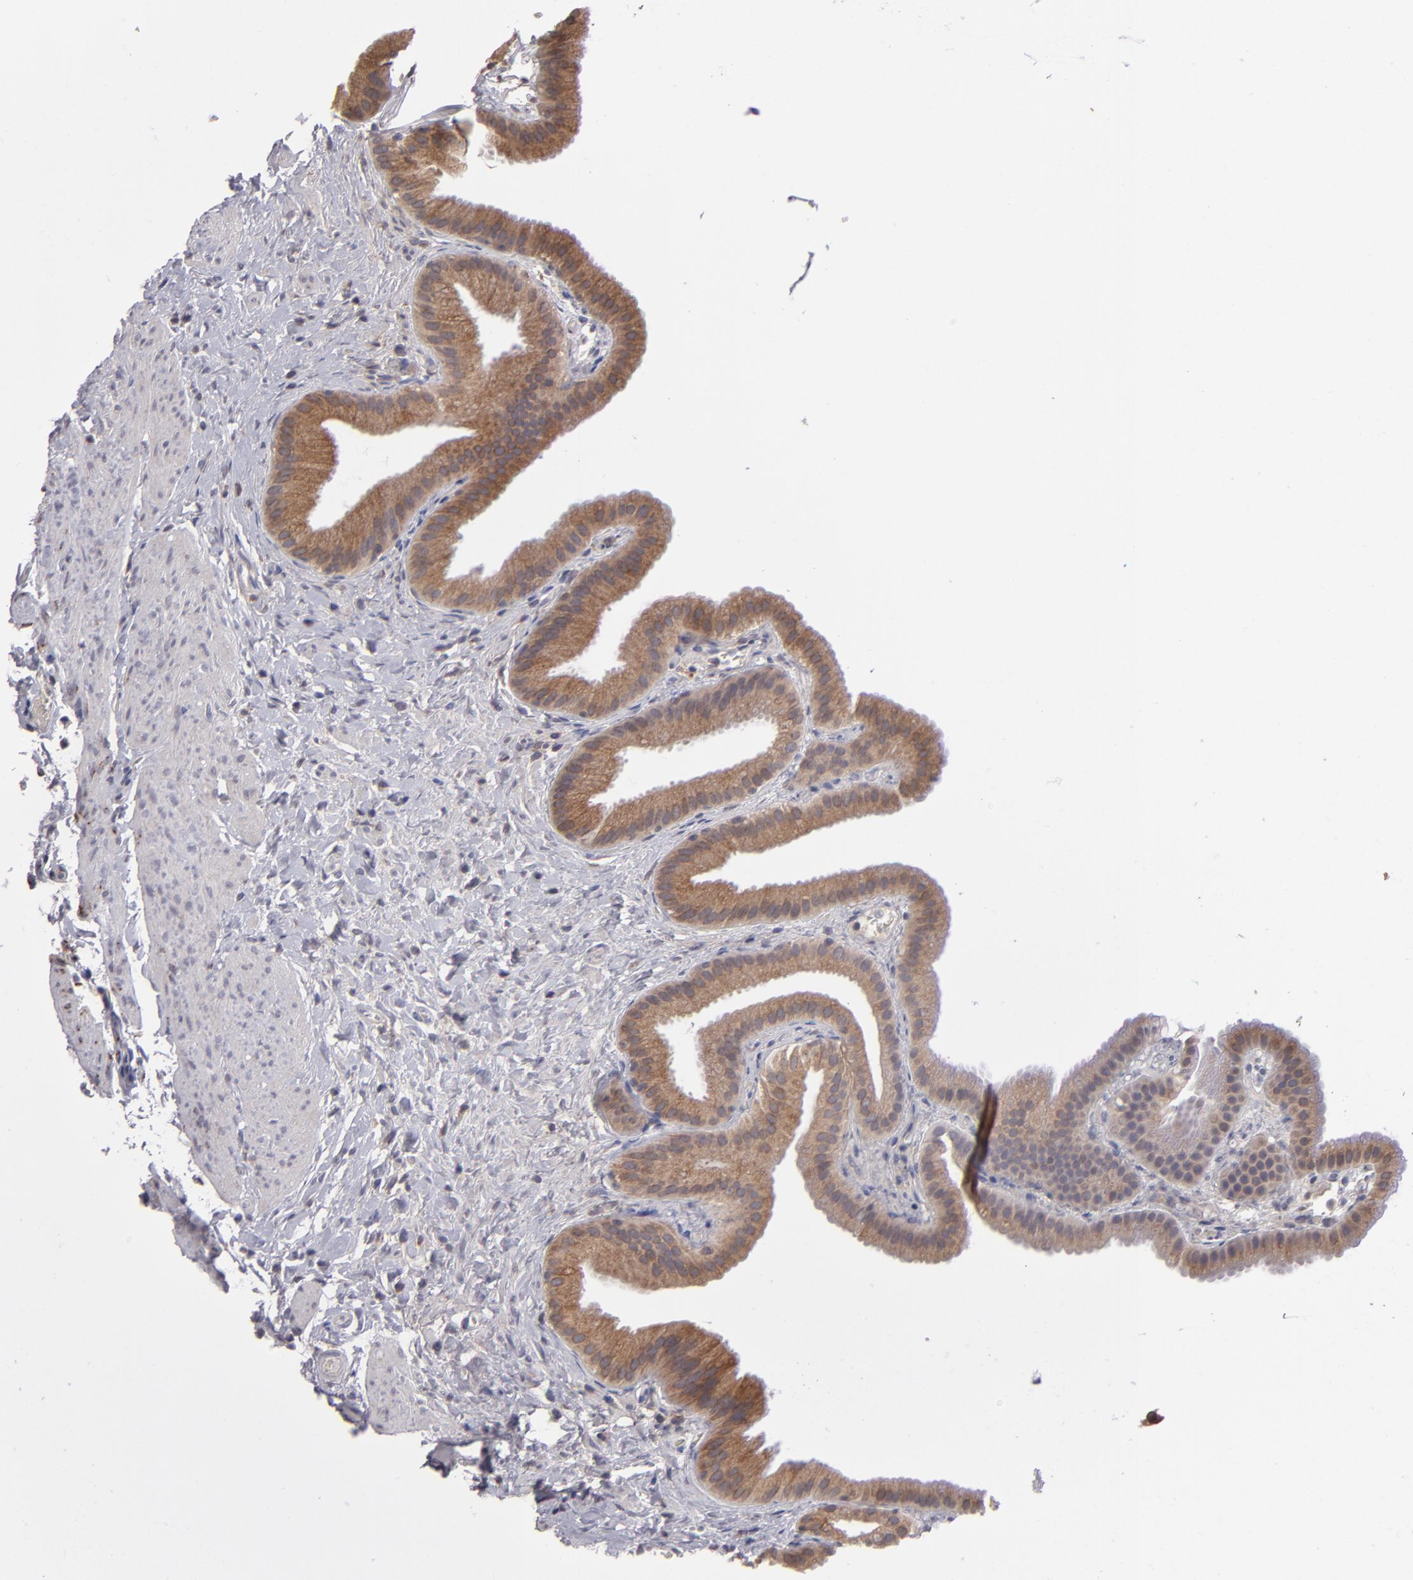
{"staining": {"intensity": "moderate", "quantity": ">75%", "location": "cytoplasmic/membranous"}, "tissue": "gallbladder", "cell_type": "Glandular cells", "image_type": "normal", "snomed": [{"axis": "morphology", "description": "Normal tissue, NOS"}, {"axis": "topography", "description": "Gallbladder"}], "caption": "Approximately >75% of glandular cells in unremarkable human gallbladder display moderate cytoplasmic/membranous protein positivity as visualized by brown immunohistochemical staining.", "gene": "IL12A", "patient": {"sex": "female", "age": 63}}